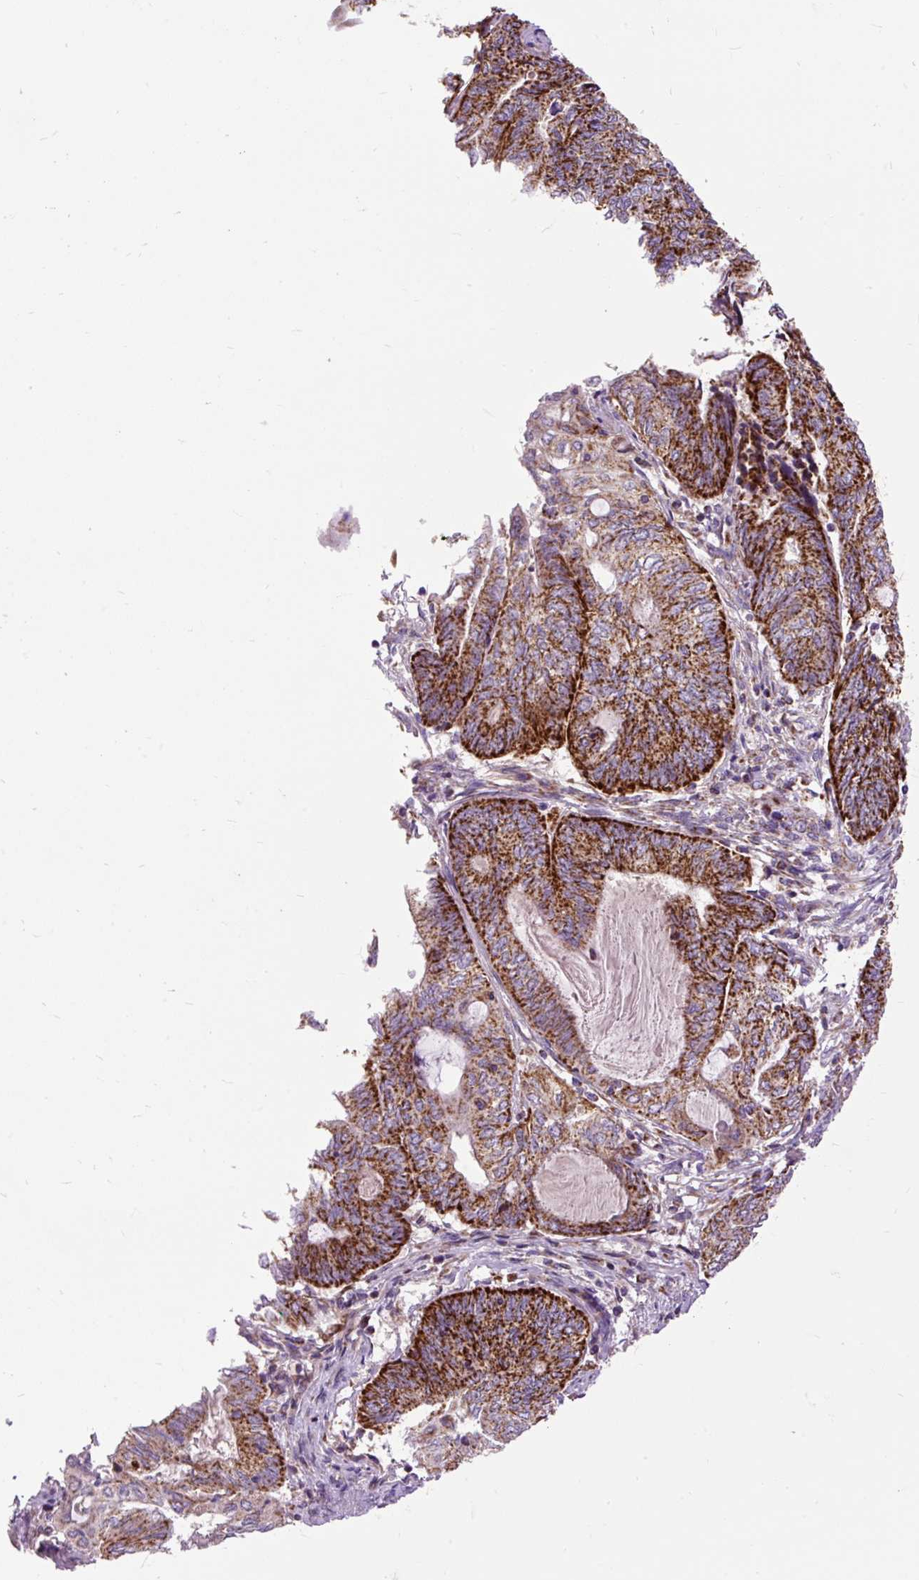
{"staining": {"intensity": "strong", "quantity": ">75%", "location": "cytoplasmic/membranous"}, "tissue": "endometrial cancer", "cell_type": "Tumor cells", "image_type": "cancer", "snomed": [{"axis": "morphology", "description": "Adenocarcinoma, NOS"}, {"axis": "topography", "description": "Uterus"}, {"axis": "topography", "description": "Endometrium"}], "caption": "Tumor cells reveal high levels of strong cytoplasmic/membranous staining in about >75% of cells in endometrial cancer.", "gene": "TOMM40", "patient": {"sex": "female", "age": 70}}